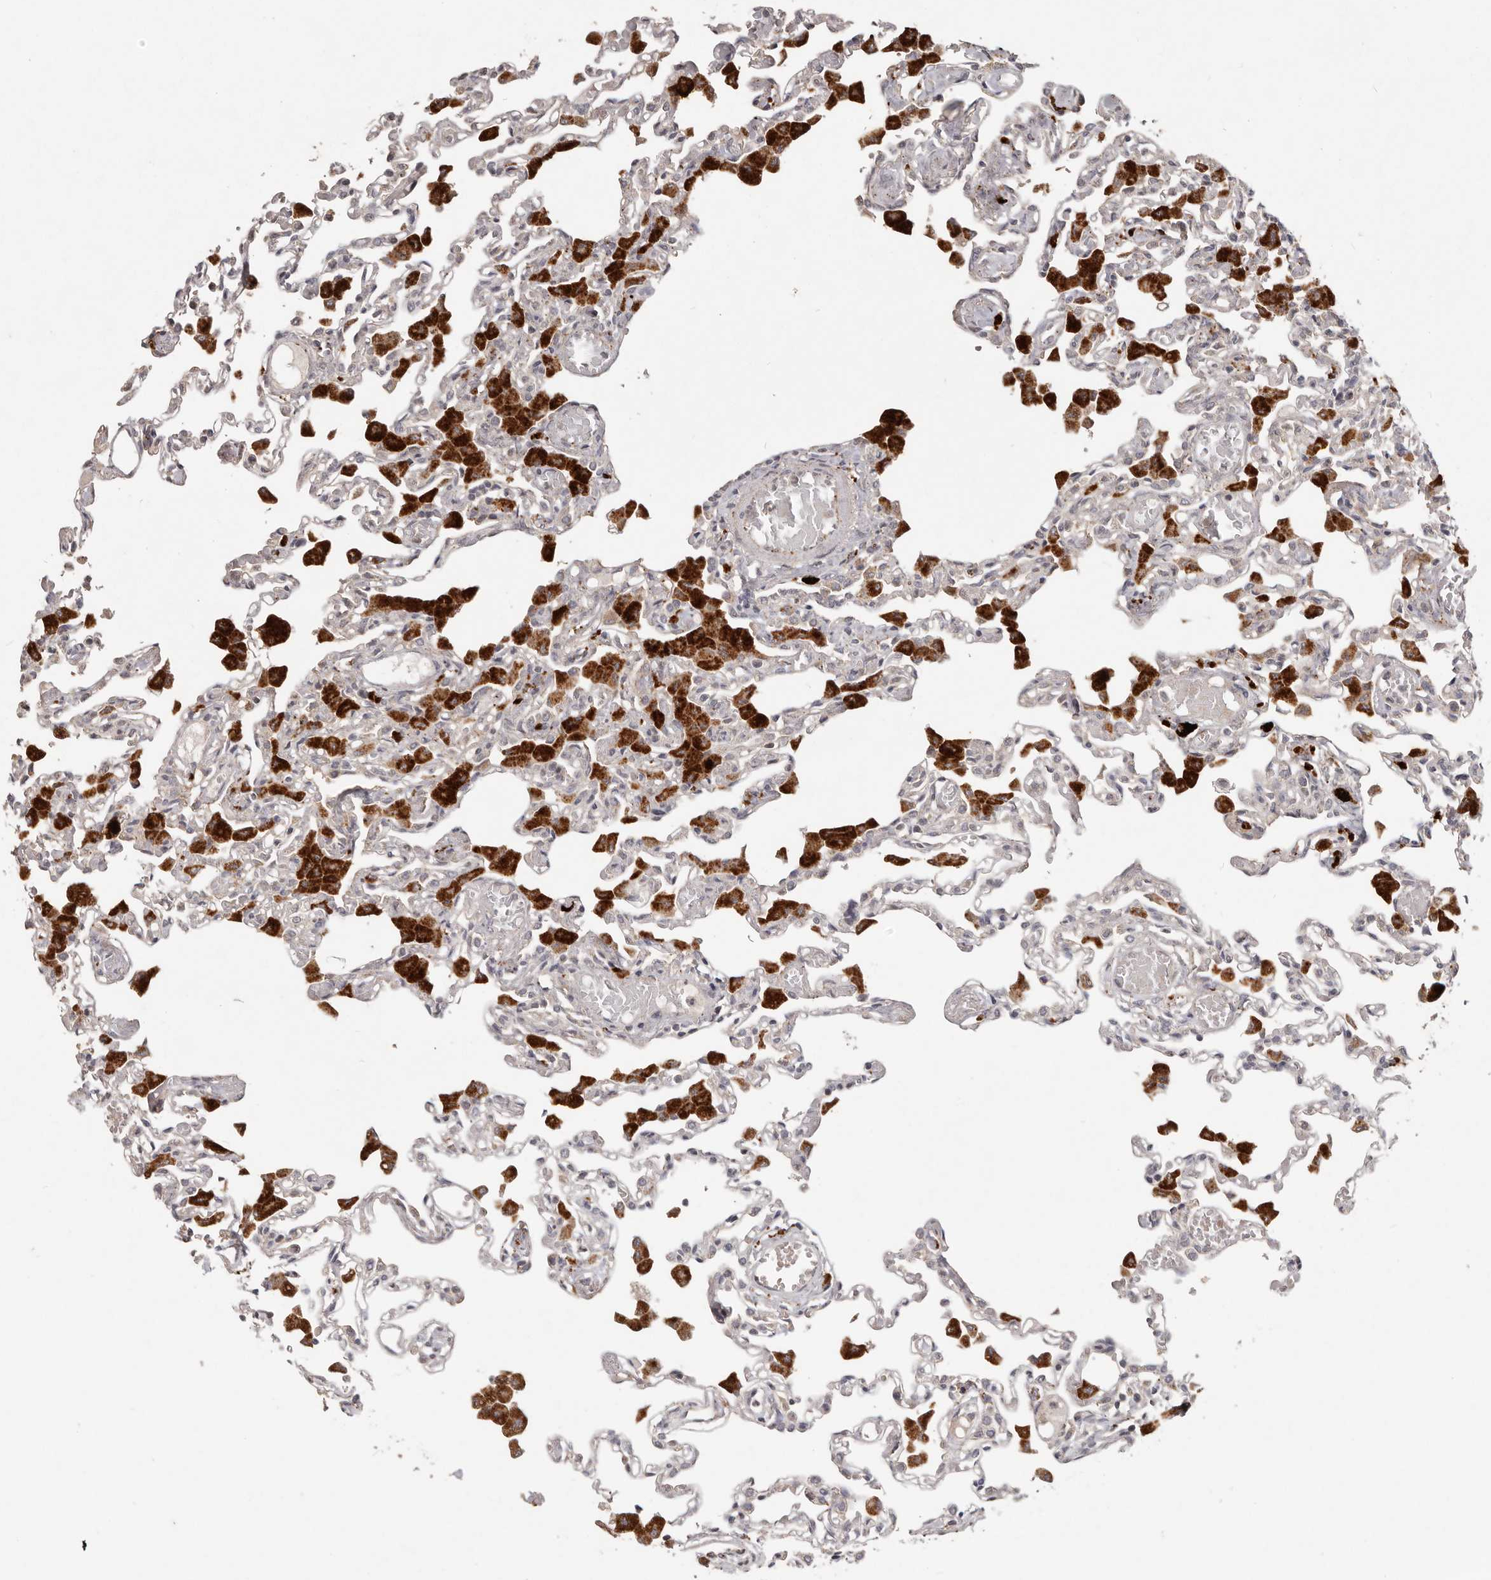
{"staining": {"intensity": "negative", "quantity": "none", "location": "none"}, "tissue": "lung", "cell_type": "Alveolar cells", "image_type": "normal", "snomed": [{"axis": "morphology", "description": "Normal tissue, NOS"}, {"axis": "topography", "description": "Bronchus"}, {"axis": "topography", "description": "Lung"}], "caption": "High power microscopy image of an IHC micrograph of normal lung, revealing no significant expression in alveolar cells.", "gene": "PLOD2", "patient": {"sex": "female", "age": 49}}